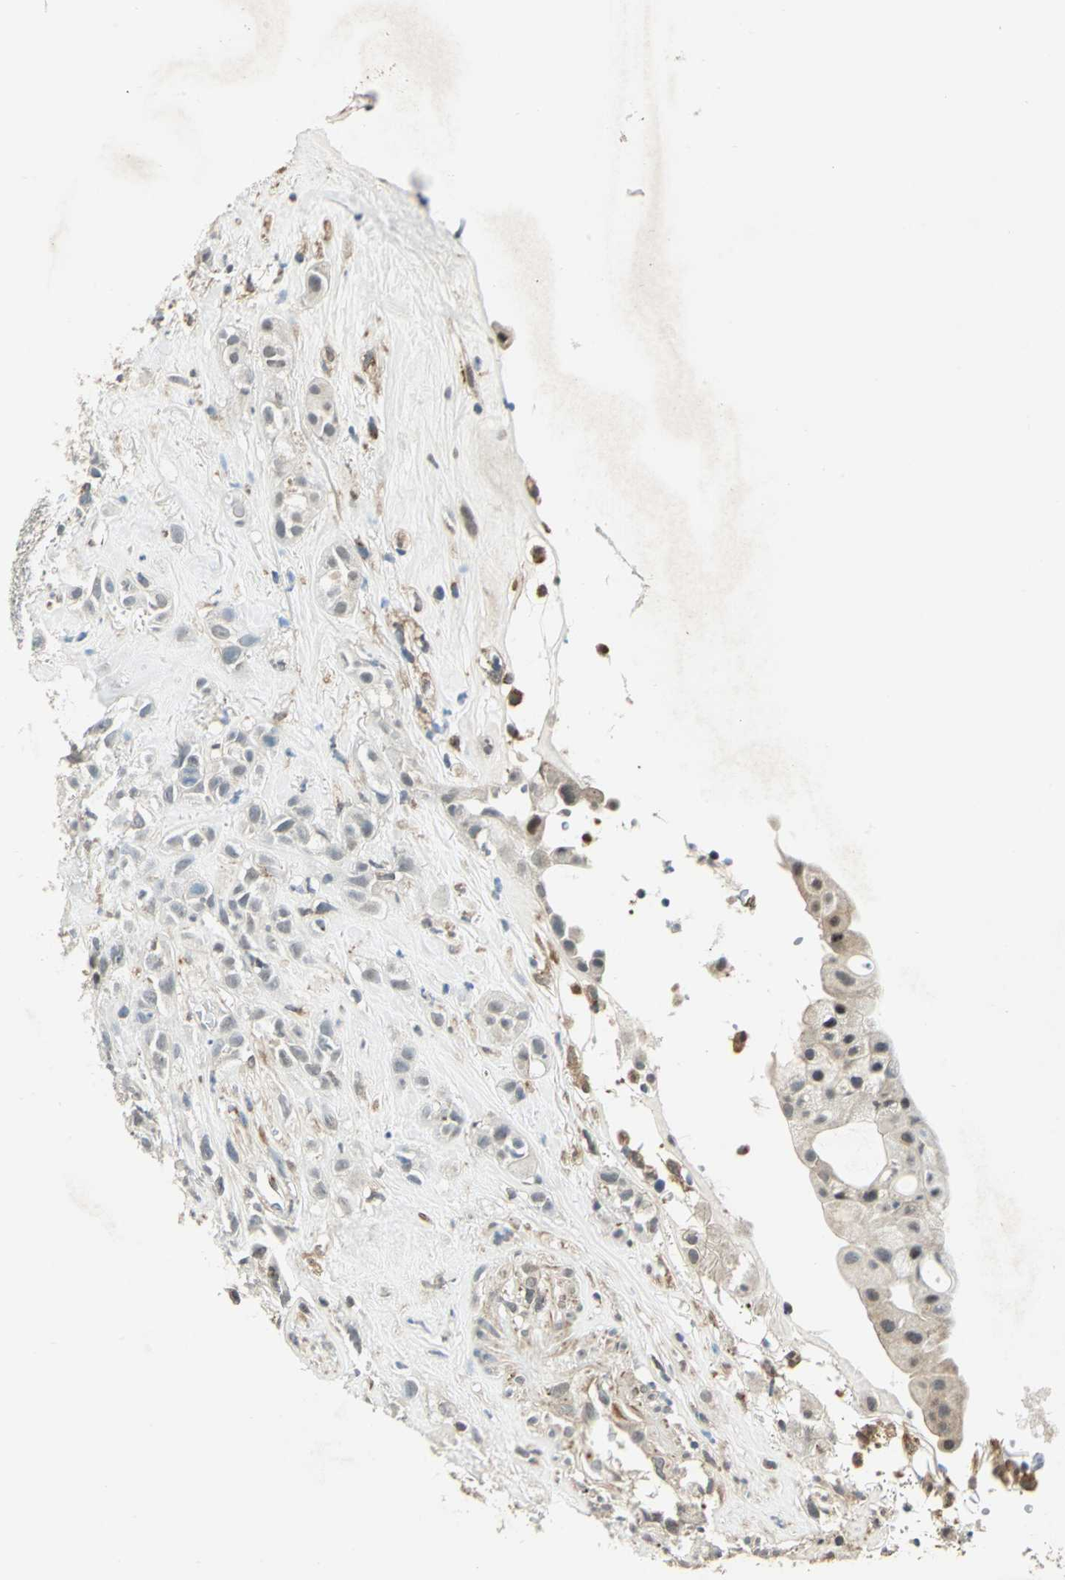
{"staining": {"intensity": "weak", "quantity": "25%-75%", "location": "cytoplasmic/membranous"}, "tissue": "head and neck cancer", "cell_type": "Tumor cells", "image_type": "cancer", "snomed": [{"axis": "morphology", "description": "Squamous cell carcinoma, NOS"}, {"axis": "topography", "description": "Head-Neck"}], "caption": "Immunohistochemical staining of human squamous cell carcinoma (head and neck) shows weak cytoplasmic/membranous protein positivity in about 25%-75% of tumor cells.", "gene": "PLAGL2", "patient": {"sex": "male", "age": 62}}